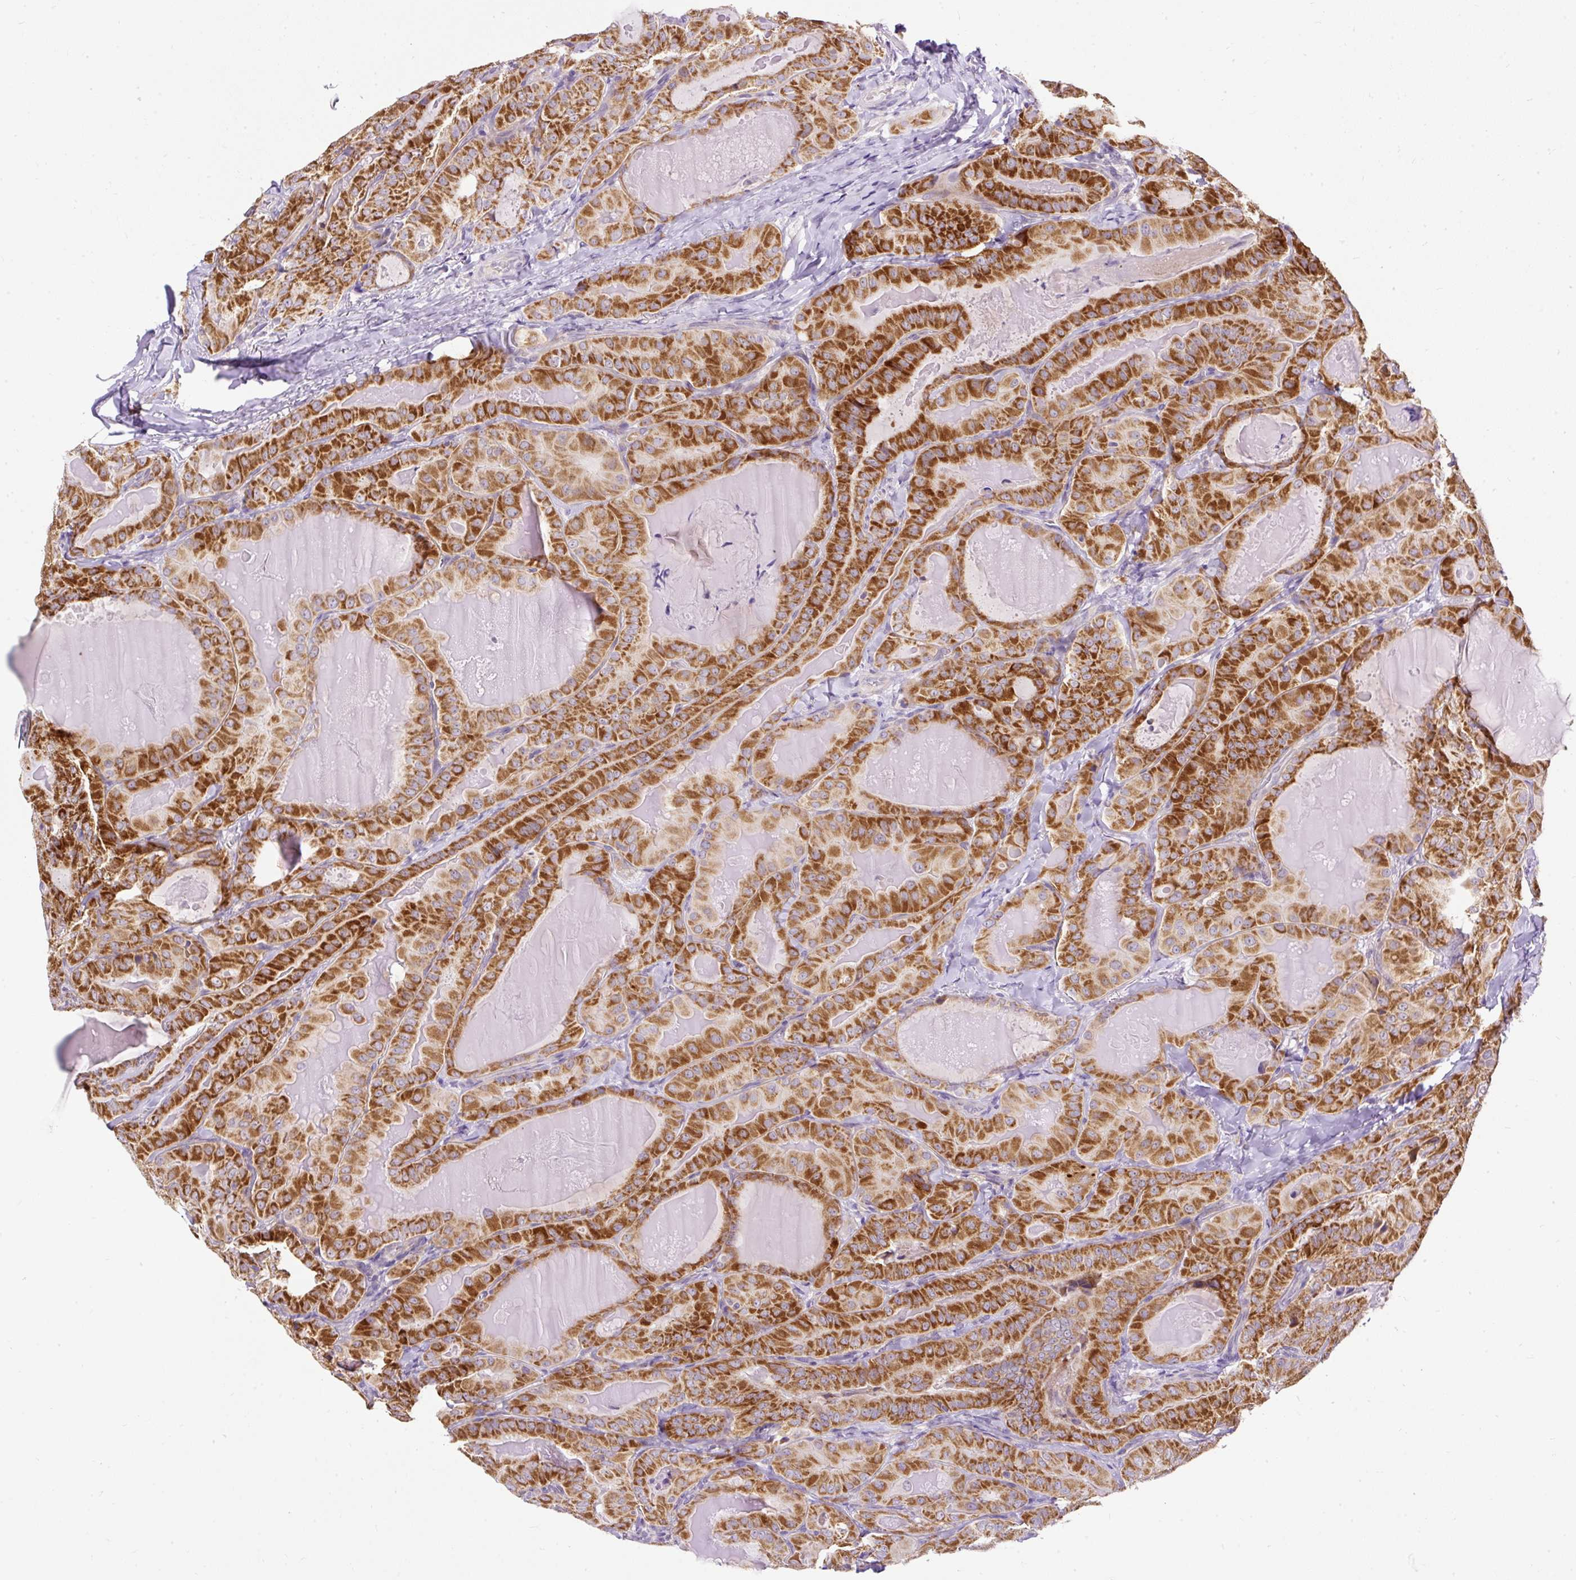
{"staining": {"intensity": "strong", "quantity": ">75%", "location": "cytoplasmic/membranous"}, "tissue": "thyroid cancer", "cell_type": "Tumor cells", "image_type": "cancer", "snomed": [{"axis": "morphology", "description": "Papillary adenocarcinoma, NOS"}, {"axis": "topography", "description": "Thyroid gland"}], "caption": "IHC micrograph of thyroid cancer (papillary adenocarcinoma) stained for a protein (brown), which shows high levels of strong cytoplasmic/membranous staining in approximately >75% of tumor cells.", "gene": "FMC1", "patient": {"sex": "female", "age": 68}}